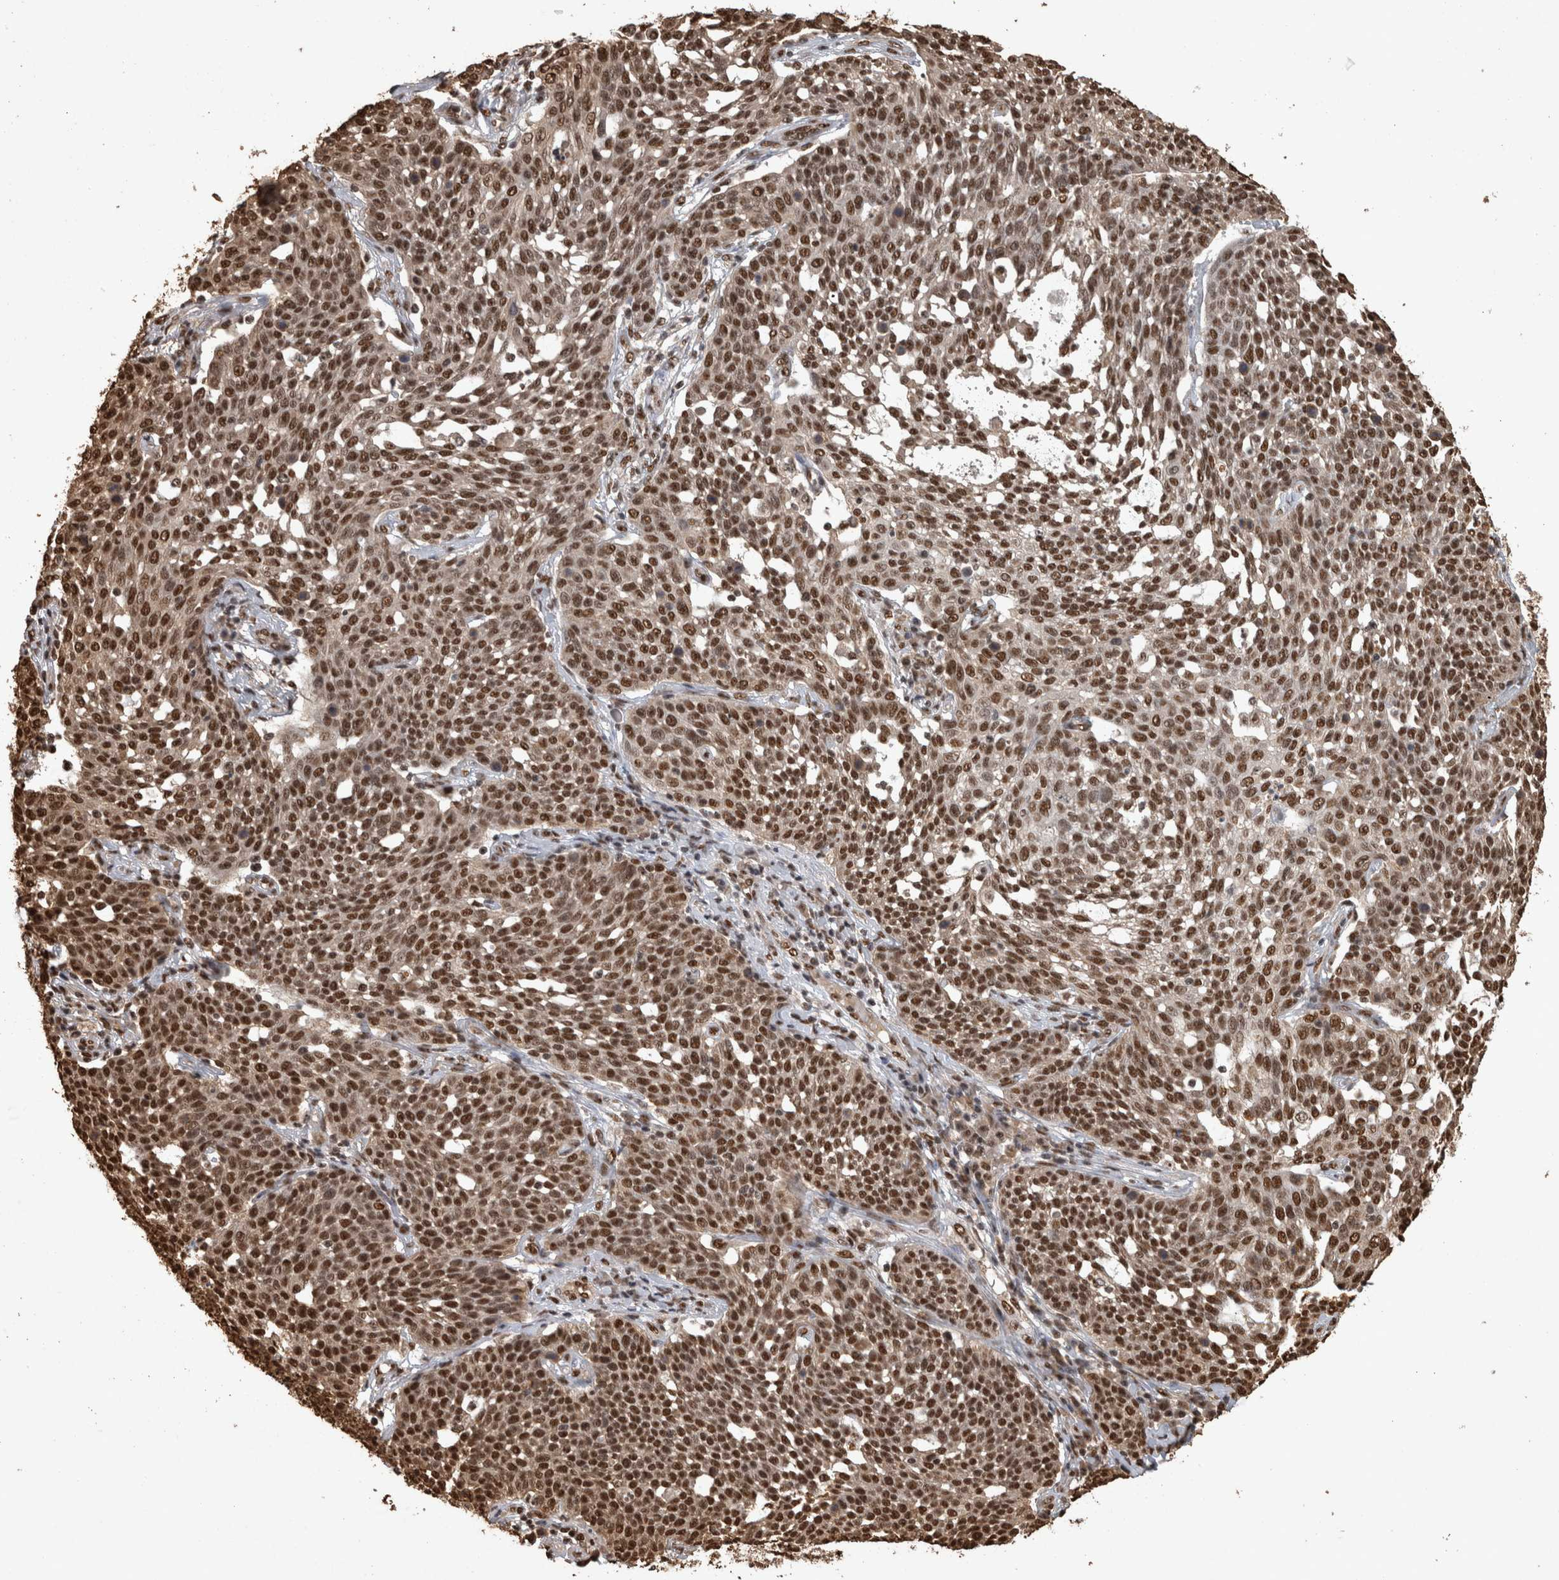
{"staining": {"intensity": "strong", "quantity": ">75%", "location": "nuclear"}, "tissue": "cervical cancer", "cell_type": "Tumor cells", "image_type": "cancer", "snomed": [{"axis": "morphology", "description": "Squamous cell carcinoma, NOS"}, {"axis": "topography", "description": "Cervix"}], "caption": "Tumor cells reveal strong nuclear positivity in about >75% of cells in squamous cell carcinoma (cervical).", "gene": "RAD50", "patient": {"sex": "female", "age": 34}}